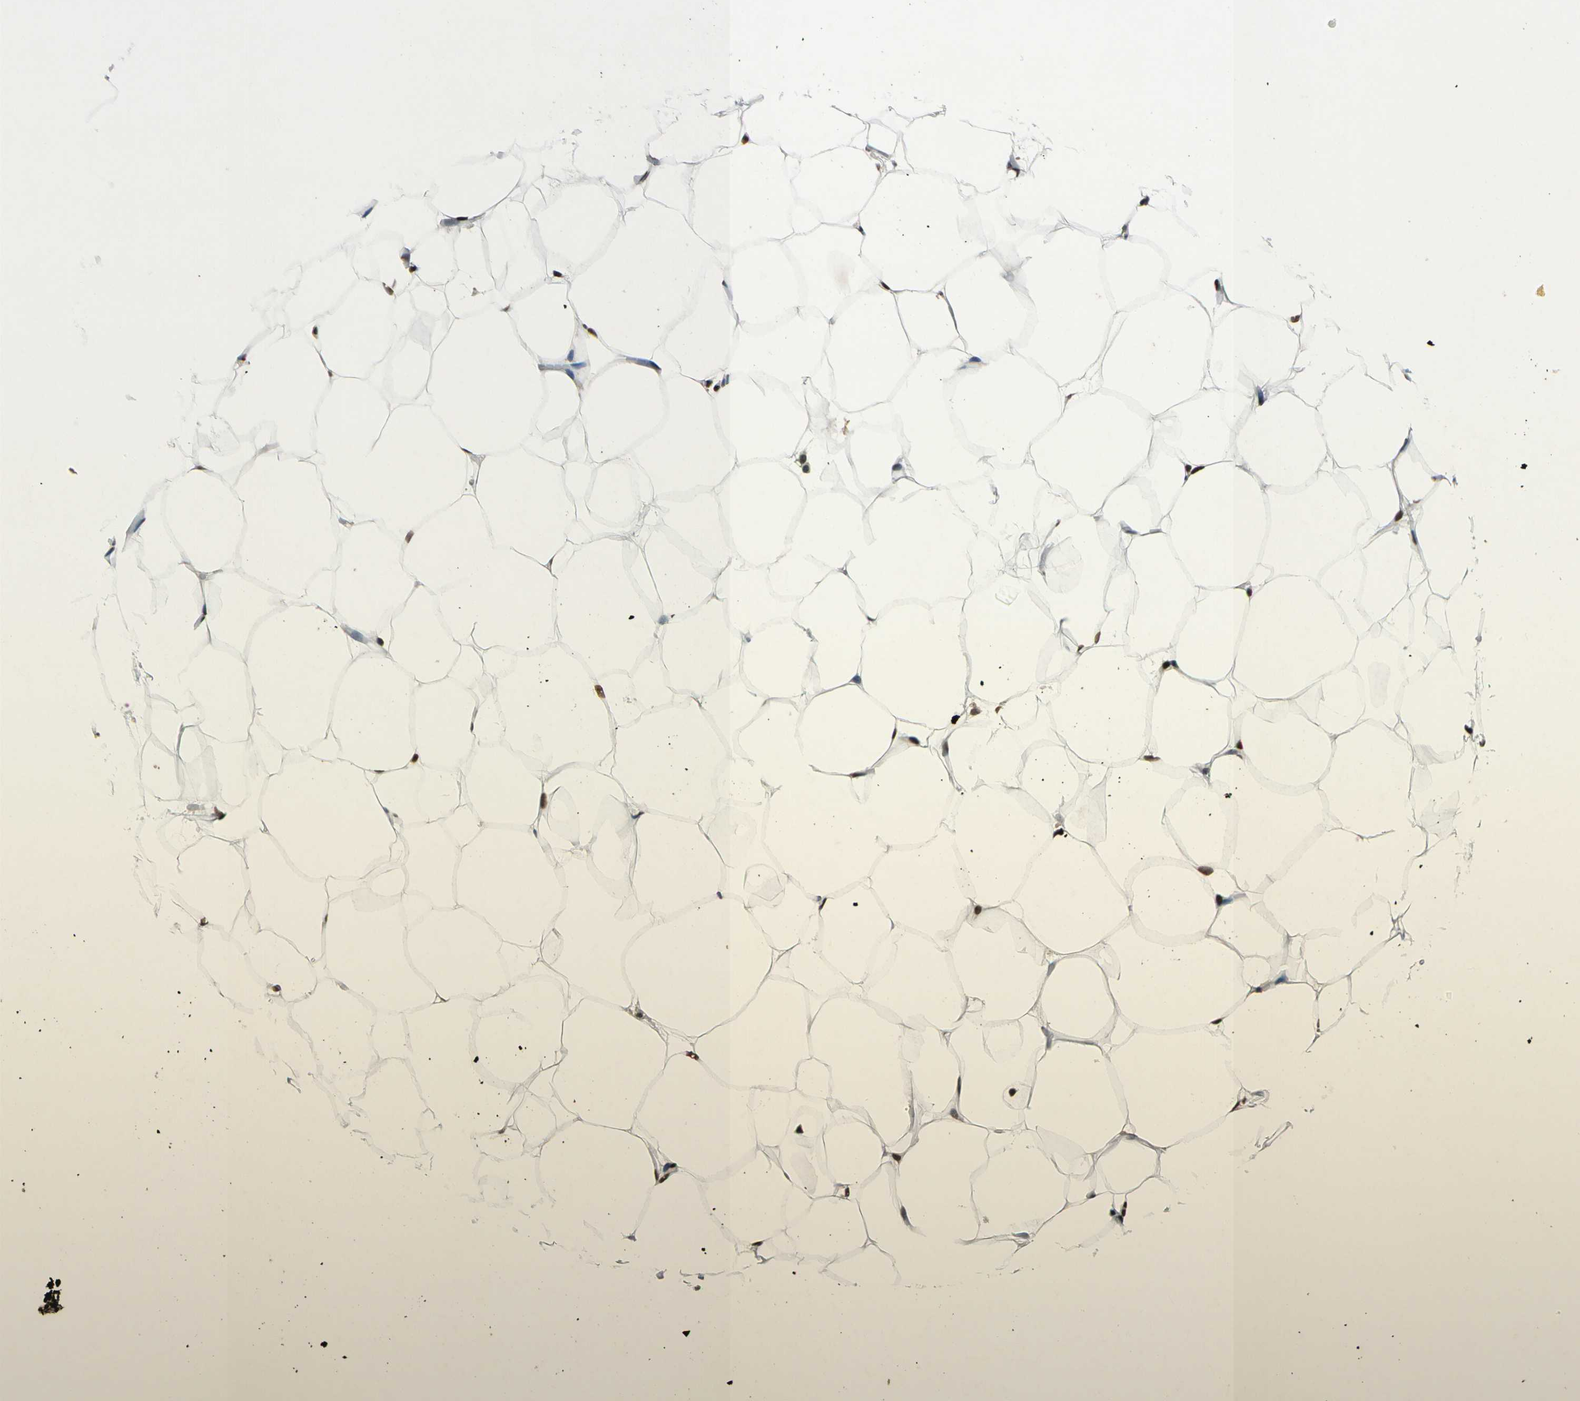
{"staining": {"intensity": "moderate", "quantity": "25%-75%", "location": "nuclear"}, "tissue": "adipose tissue", "cell_type": "Adipocytes", "image_type": "normal", "snomed": [{"axis": "morphology", "description": "Normal tissue, NOS"}, {"axis": "topography", "description": "Breast"}, {"axis": "topography", "description": "Adipose tissue"}], "caption": "Adipocytes exhibit moderate nuclear expression in about 25%-75% of cells in benign adipose tissue. (Stains: DAB (3,3'-diaminobenzidine) in brown, nuclei in blue, Microscopy: brightfield microscopy at high magnification).", "gene": "RECQL", "patient": {"sex": "female", "age": 25}}